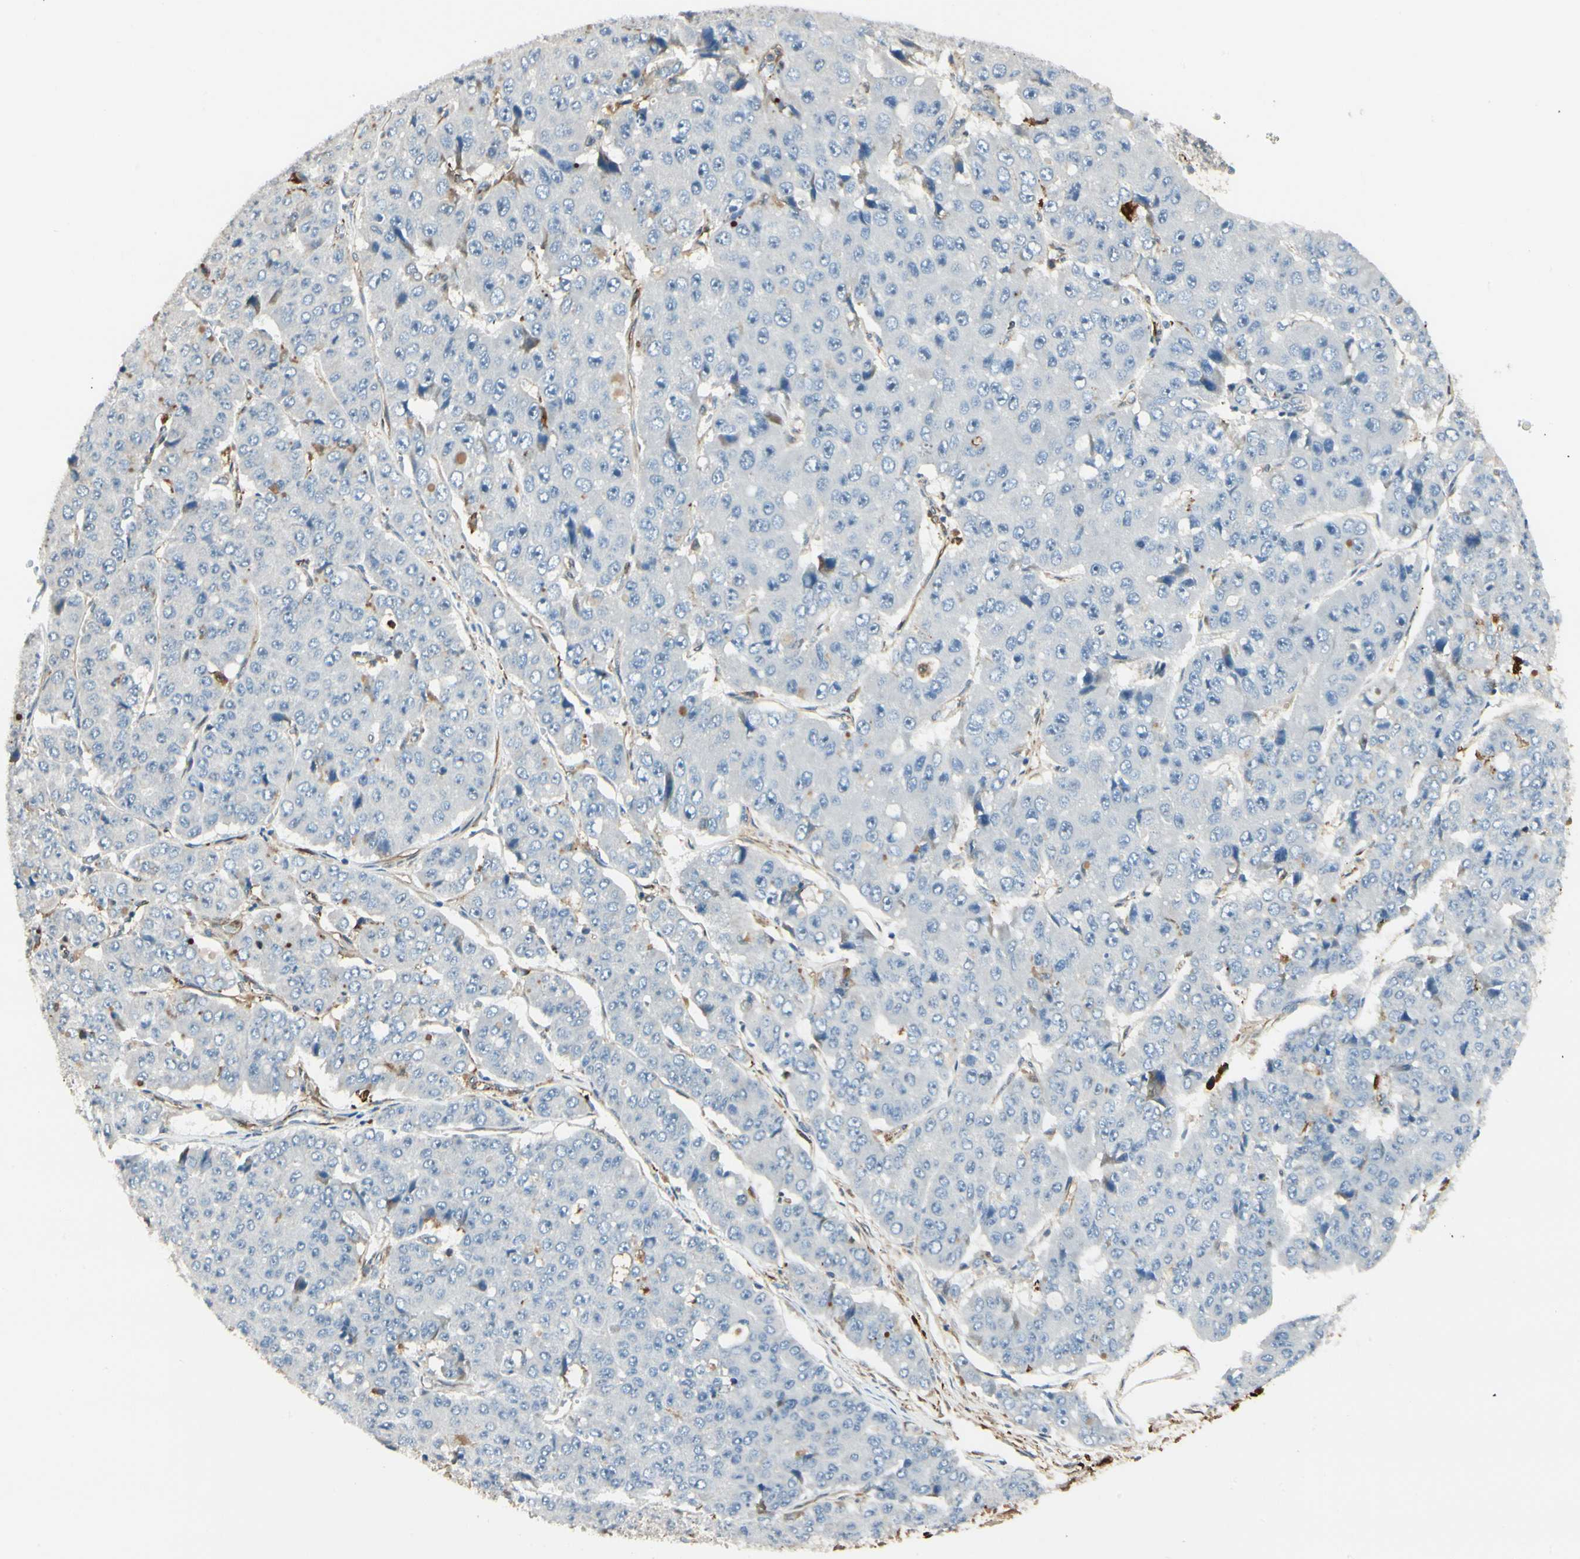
{"staining": {"intensity": "negative", "quantity": "none", "location": "none"}, "tissue": "pancreatic cancer", "cell_type": "Tumor cells", "image_type": "cancer", "snomed": [{"axis": "morphology", "description": "Adenocarcinoma, NOS"}, {"axis": "topography", "description": "Pancreas"}], "caption": "A histopathology image of pancreatic cancer stained for a protein demonstrates no brown staining in tumor cells.", "gene": "FTH1", "patient": {"sex": "male", "age": 50}}